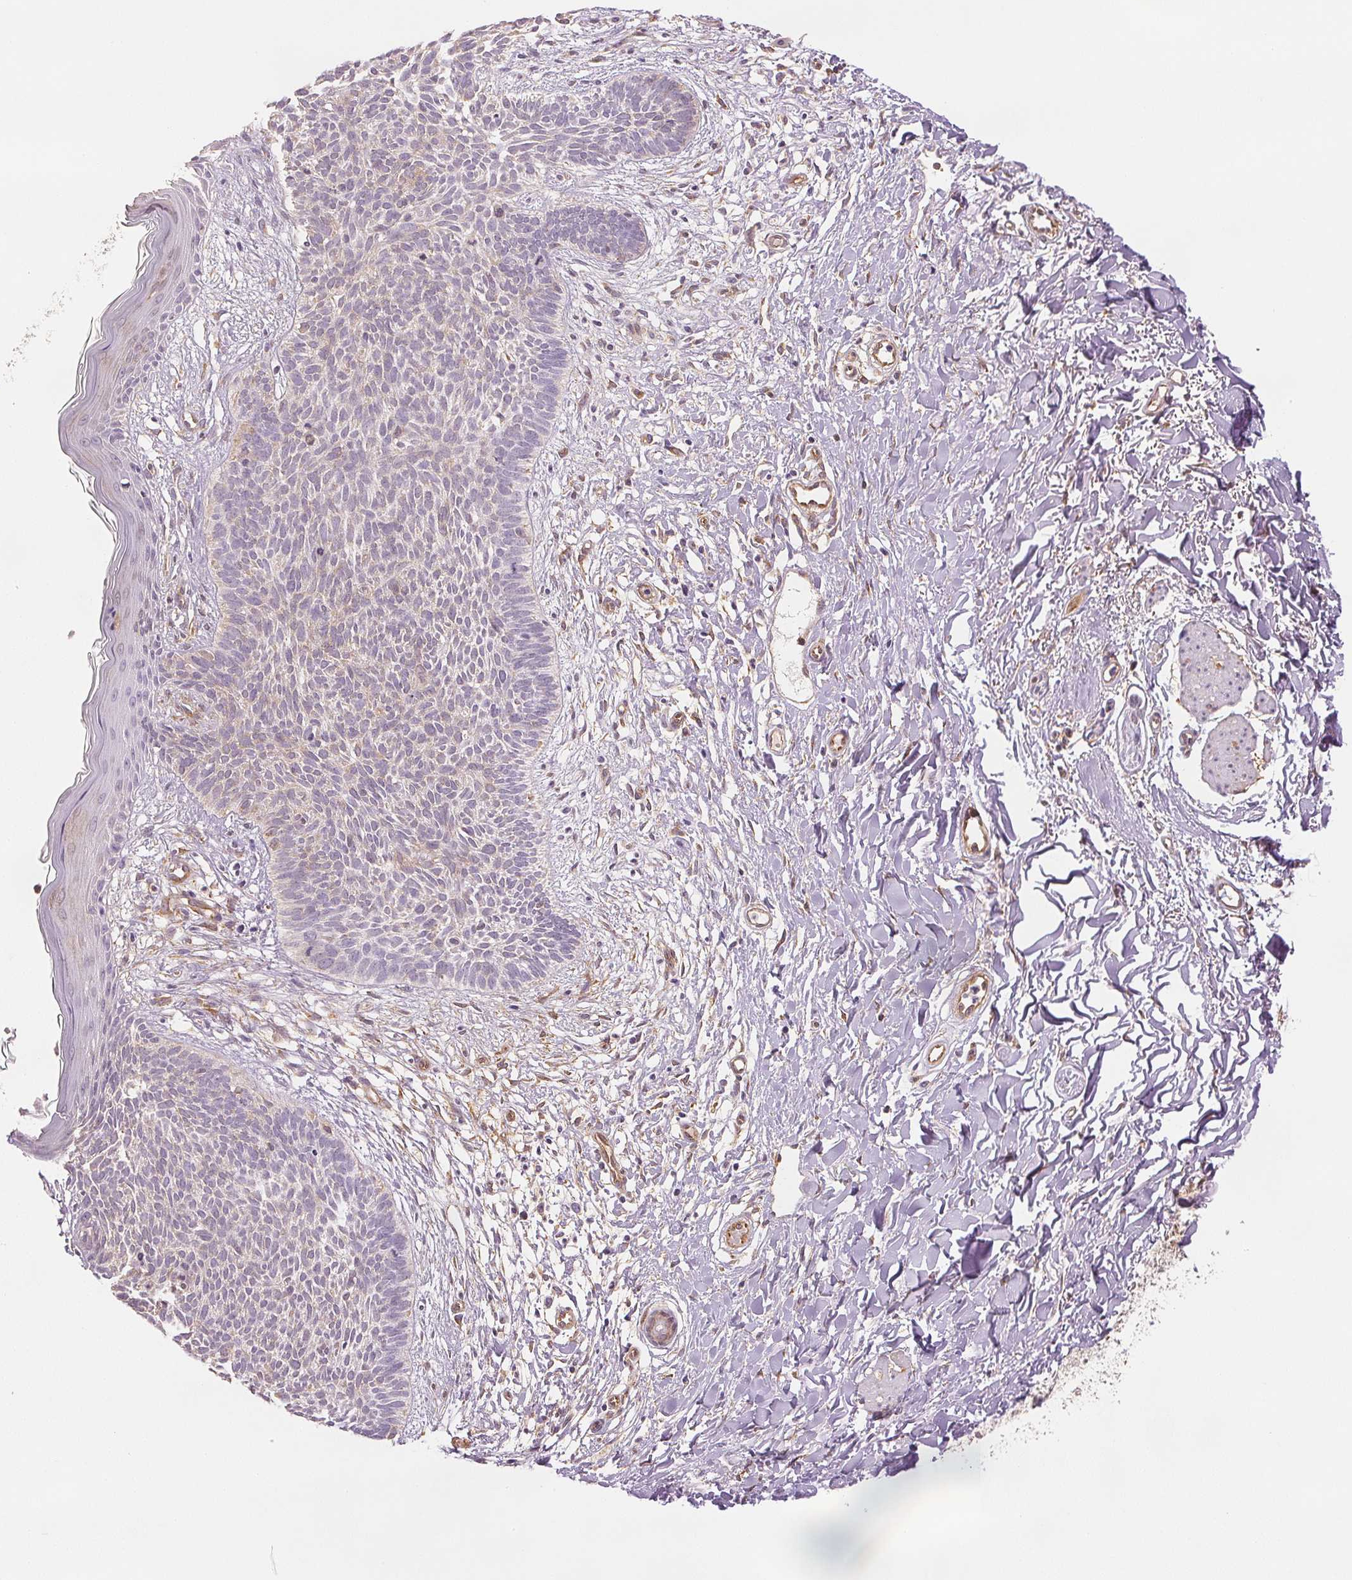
{"staining": {"intensity": "negative", "quantity": "none", "location": "none"}, "tissue": "skin cancer", "cell_type": "Tumor cells", "image_type": "cancer", "snomed": [{"axis": "morphology", "description": "Basal cell carcinoma"}, {"axis": "topography", "description": "Skin"}], "caption": "A high-resolution histopathology image shows IHC staining of skin cancer (basal cell carcinoma), which displays no significant positivity in tumor cells. (Immunohistochemistry (ihc), brightfield microscopy, high magnification).", "gene": "DIAPH2", "patient": {"sex": "female", "age": 84}}